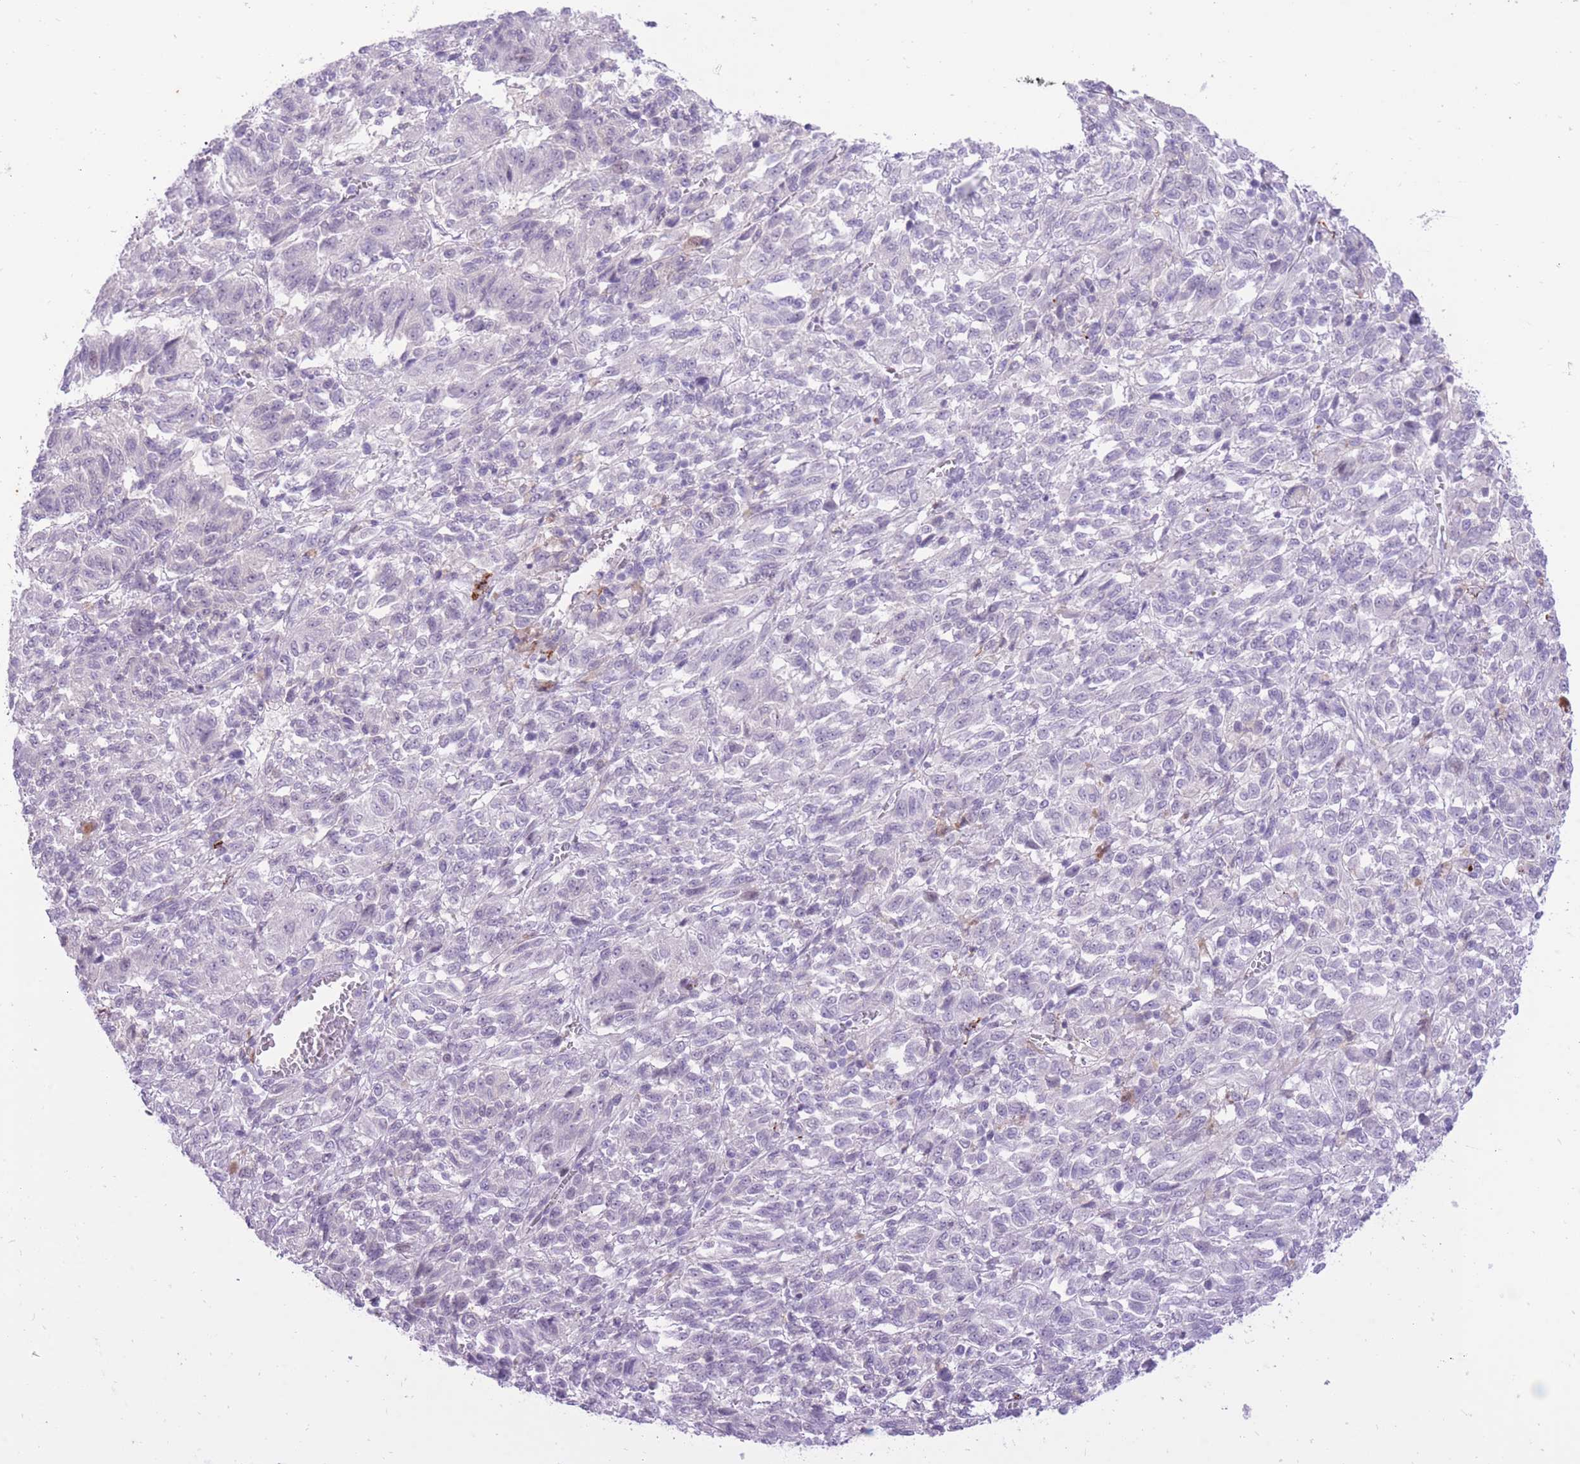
{"staining": {"intensity": "negative", "quantity": "none", "location": "none"}, "tissue": "melanoma", "cell_type": "Tumor cells", "image_type": "cancer", "snomed": [{"axis": "morphology", "description": "Malignant melanoma, Metastatic site"}, {"axis": "topography", "description": "Lung"}], "caption": "There is no significant expression in tumor cells of melanoma.", "gene": "MEIS3", "patient": {"sex": "male", "age": 64}}